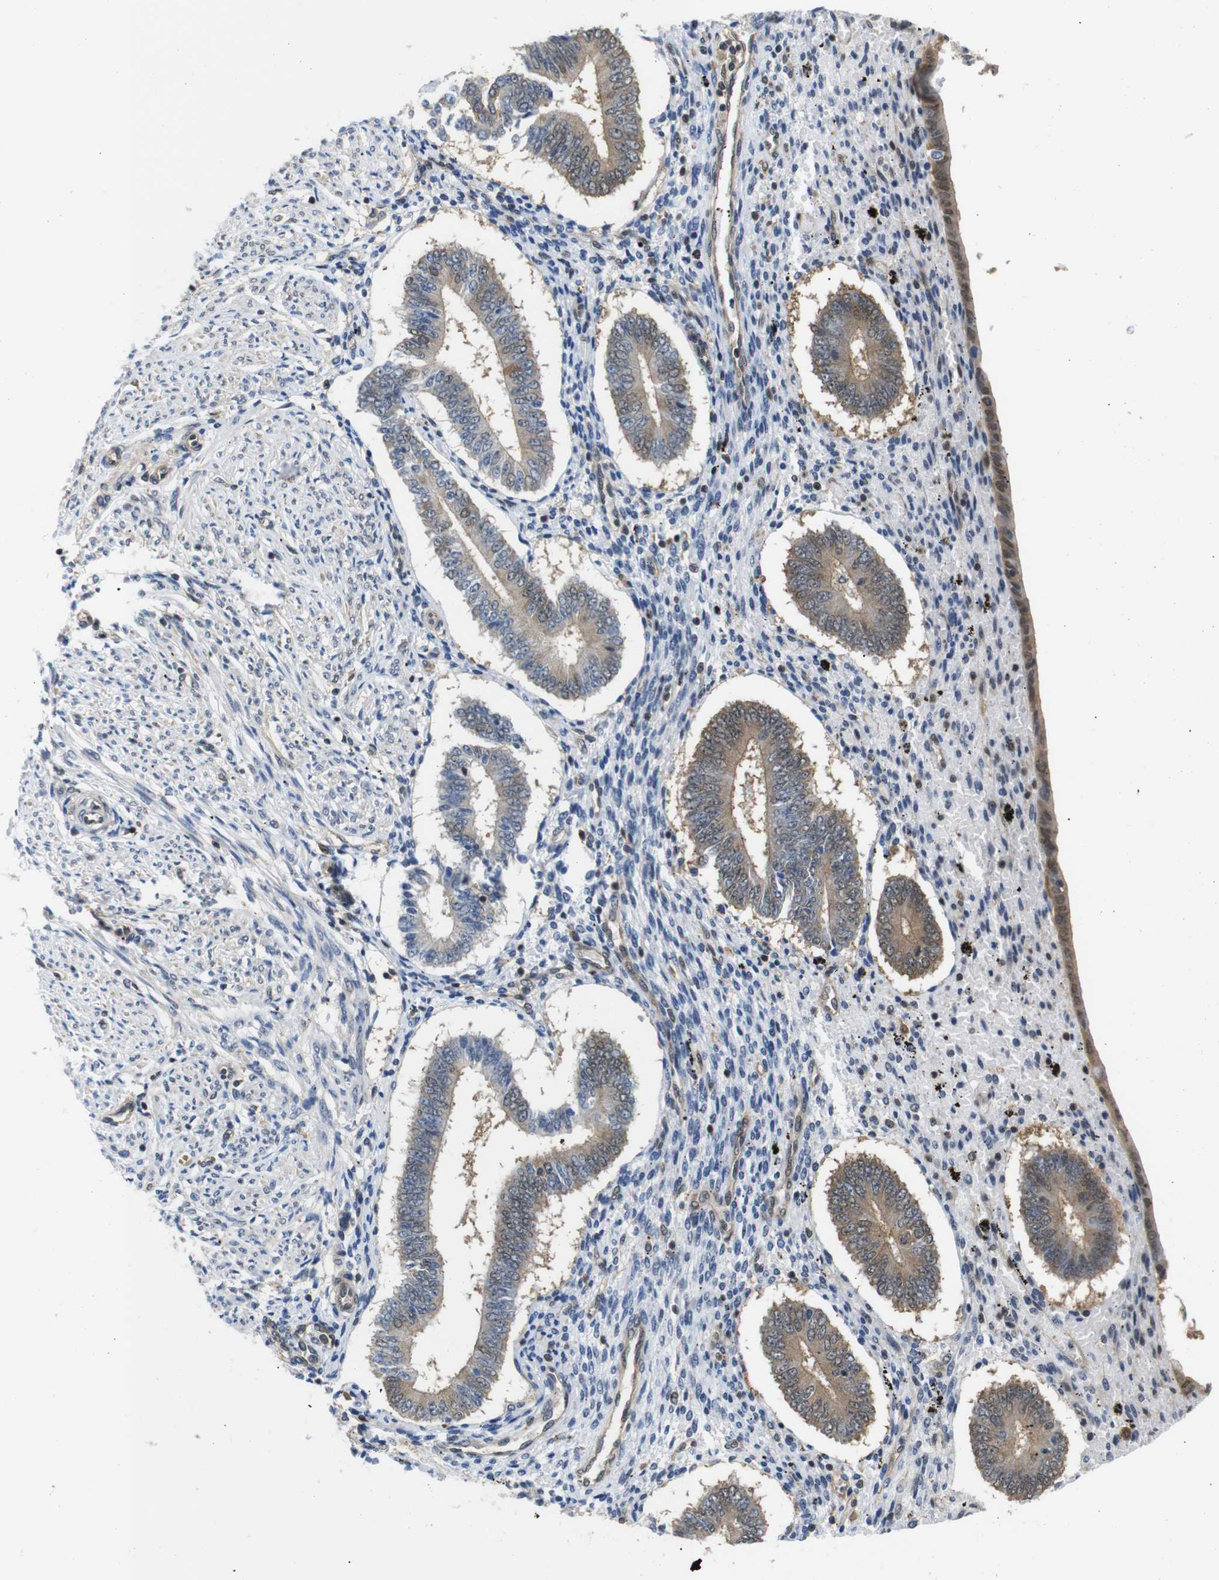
{"staining": {"intensity": "weak", "quantity": "25%-75%", "location": "cytoplasmic/membranous,nuclear"}, "tissue": "endometrium", "cell_type": "Cells in endometrial stroma", "image_type": "normal", "snomed": [{"axis": "morphology", "description": "Normal tissue, NOS"}, {"axis": "topography", "description": "Endometrium"}], "caption": "High-magnification brightfield microscopy of normal endometrium stained with DAB (brown) and counterstained with hematoxylin (blue). cells in endometrial stroma exhibit weak cytoplasmic/membranous,nuclear staining is appreciated in approximately25%-75% of cells. (DAB IHC with brightfield microscopy, high magnification).", "gene": "UBXN1", "patient": {"sex": "female", "age": 42}}